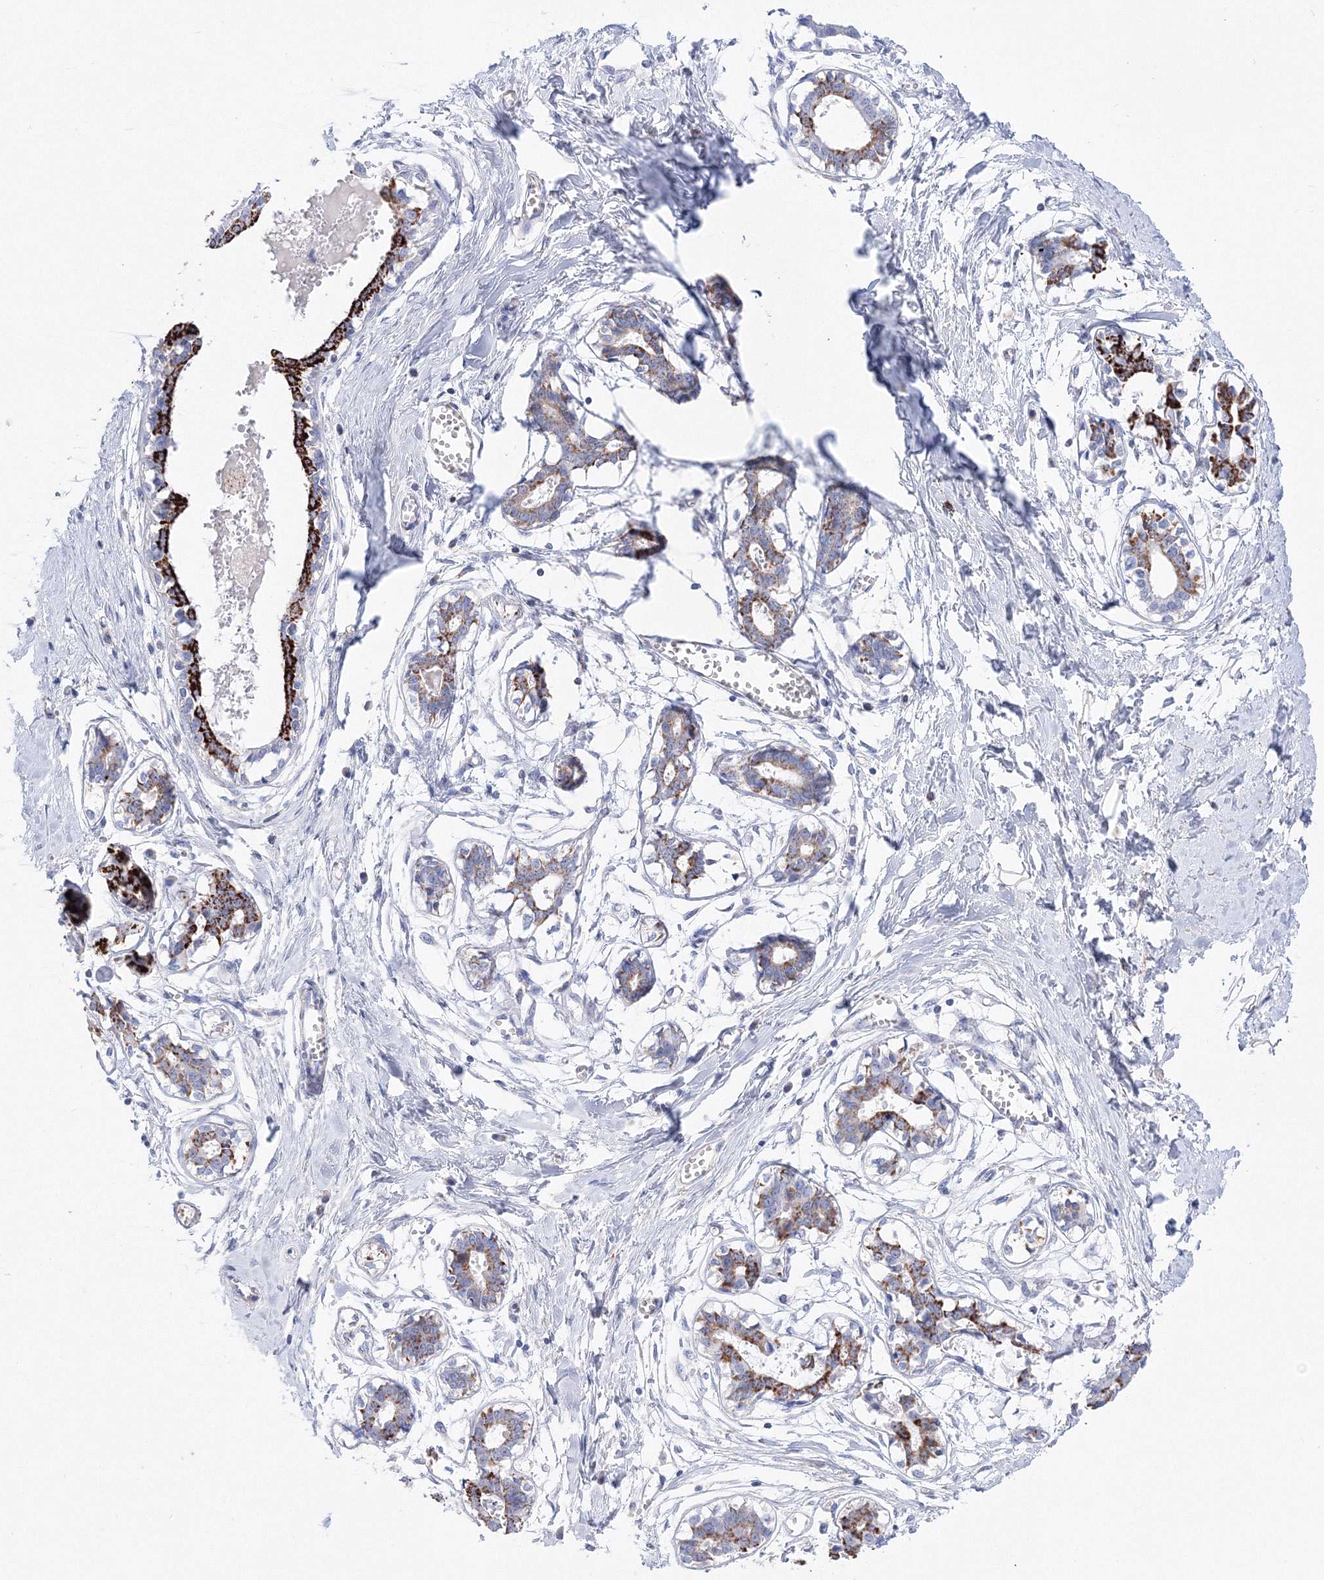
{"staining": {"intensity": "negative", "quantity": "none", "location": "none"}, "tissue": "breast", "cell_type": "Adipocytes", "image_type": "normal", "snomed": [{"axis": "morphology", "description": "Normal tissue, NOS"}, {"axis": "topography", "description": "Breast"}], "caption": "The micrograph shows no staining of adipocytes in unremarkable breast. (DAB (3,3'-diaminobenzidine) immunohistochemistry (IHC) visualized using brightfield microscopy, high magnification).", "gene": "MERTK", "patient": {"sex": "female", "age": 27}}